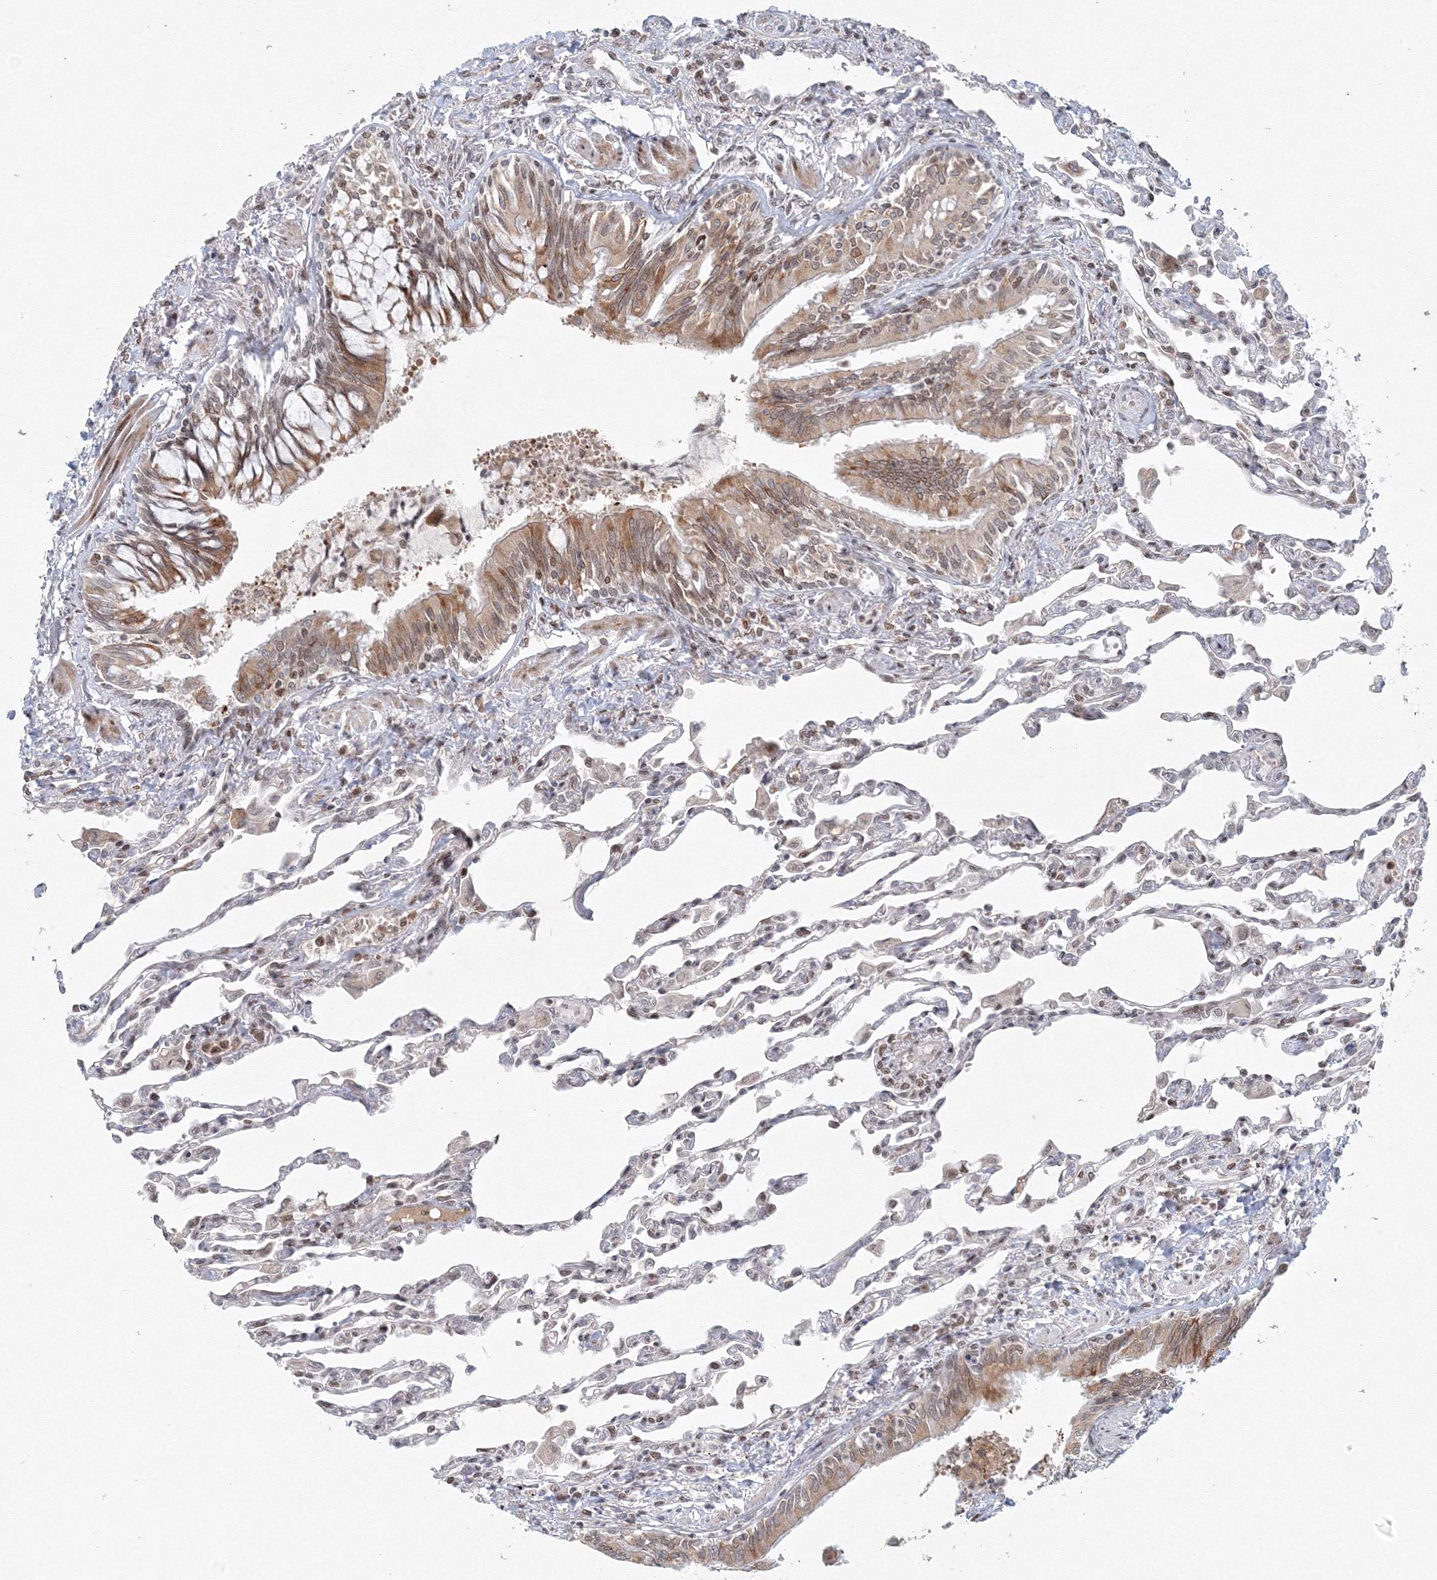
{"staining": {"intensity": "moderate", "quantity": "<25%", "location": "nuclear"}, "tissue": "lung", "cell_type": "Alveolar cells", "image_type": "normal", "snomed": [{"axis": "morphology", "description": "Normal tissue, NOS"}, {"axis": "topography", "description": "Bronchus"}, {"axis": "topography", "description": "Lung"}], "caption": "Protein analysis of benign lung demonstrates moderate nuclear positivity in about <25% of alveolar cells. The staining was performed using DAB (3,3'-diaminobenzidine) to visualize the protein expression in brown, while the nuclei were stained in blue with hematoxylin (Magnification: 20x).", "gene": "KIF4A", "patient": {"sex": "female", "age": 49}}